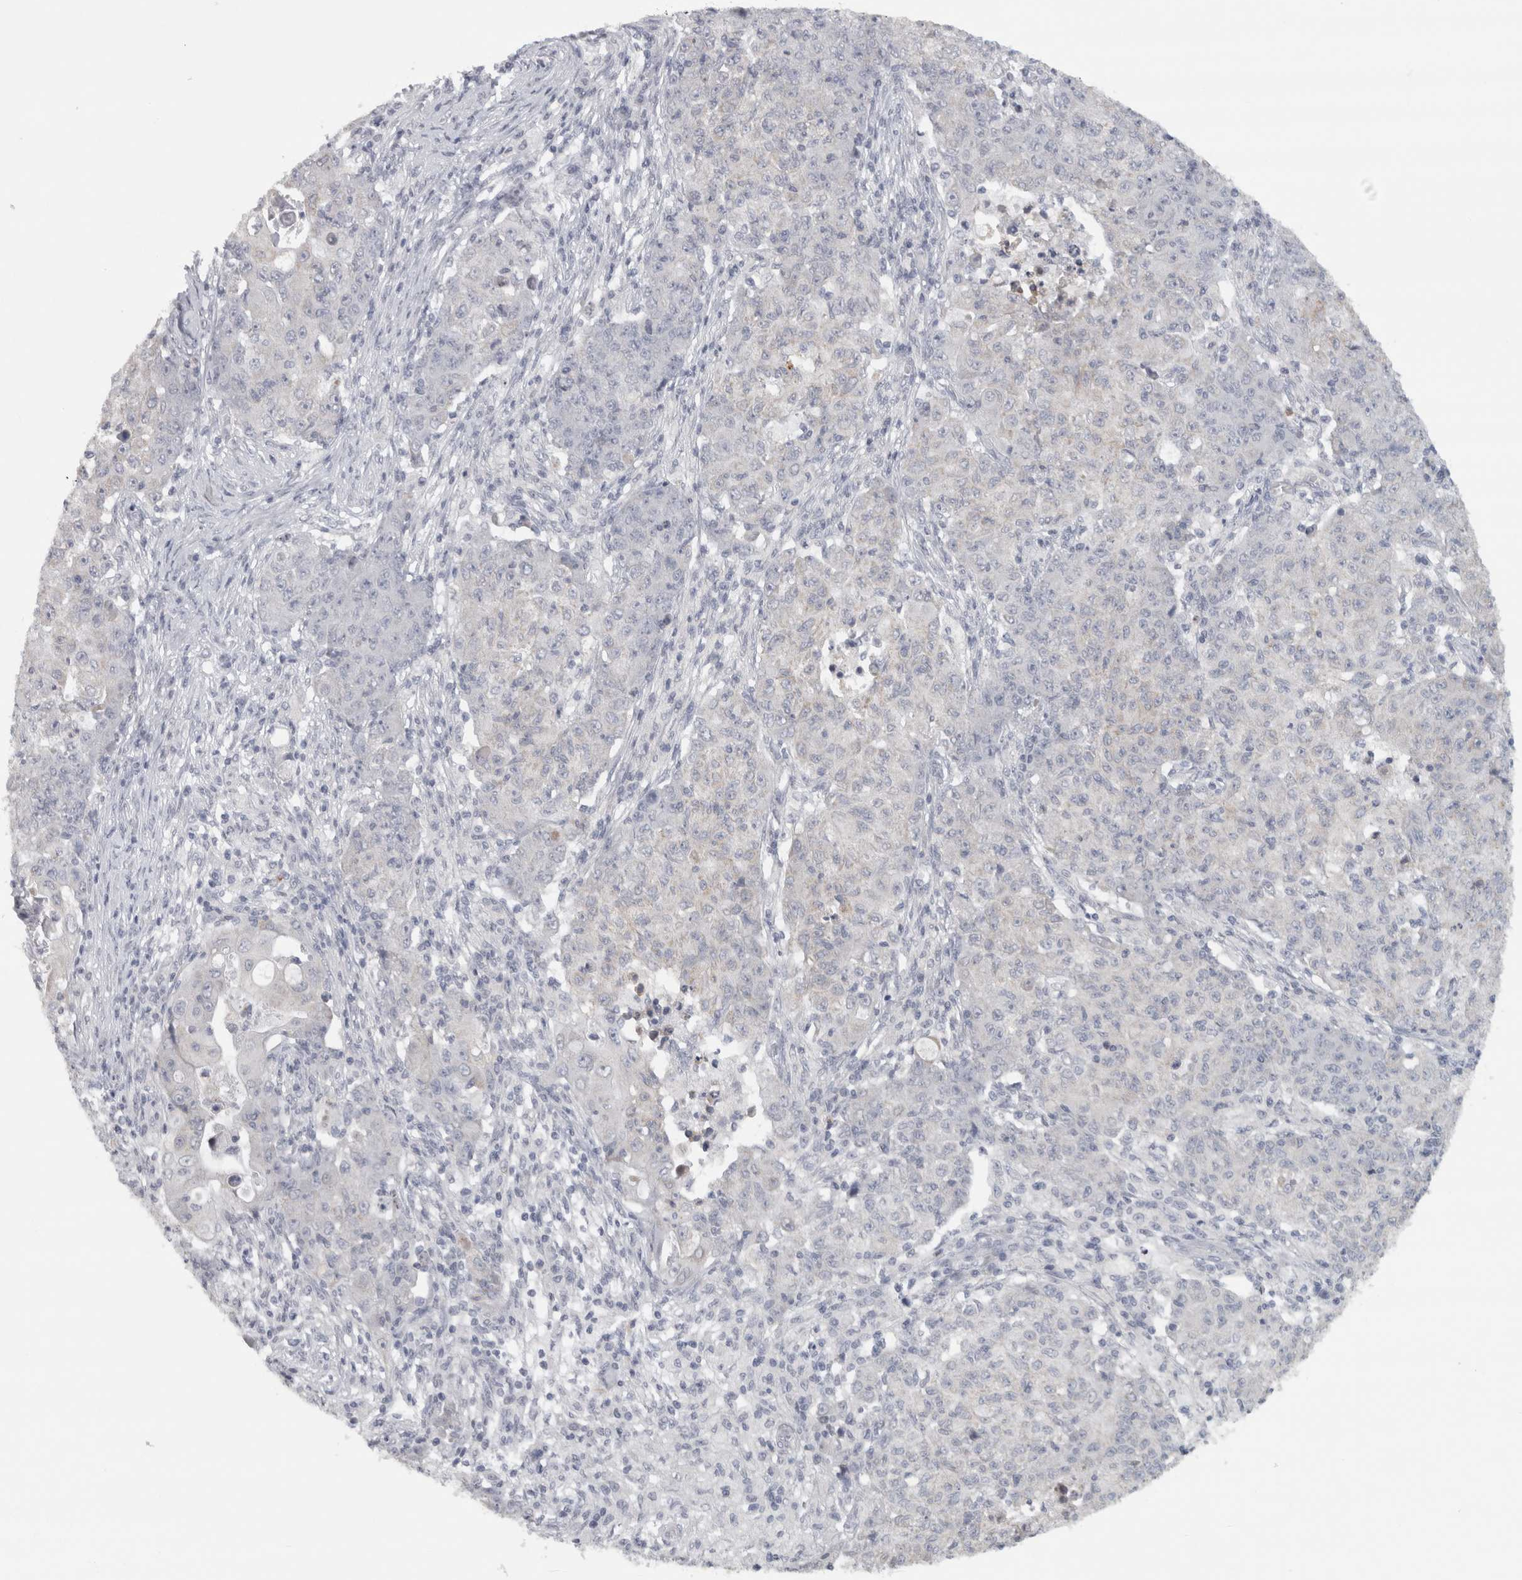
{"staining": {"intensity": "negative", "quantity": "none", "location": "none"}, "tissue": "ovarian cancer", "cell_type": "Tumor cells", "image_type": "cancer", "snomed": [{"axis": "morphology", "description": "Carcinoma, endometroid"}, {"axis": "topography", "description": "Ovary"}], "caption": "This histopathology image is of ovarian cancer stained with immunohistochemistry (IHC) to label a protein in brown with the nuclei are counter-stained blue. There is no expression in tumor cells.", "gene": "PTPRN2", "patient": {"sex": "female", "age": 42}}